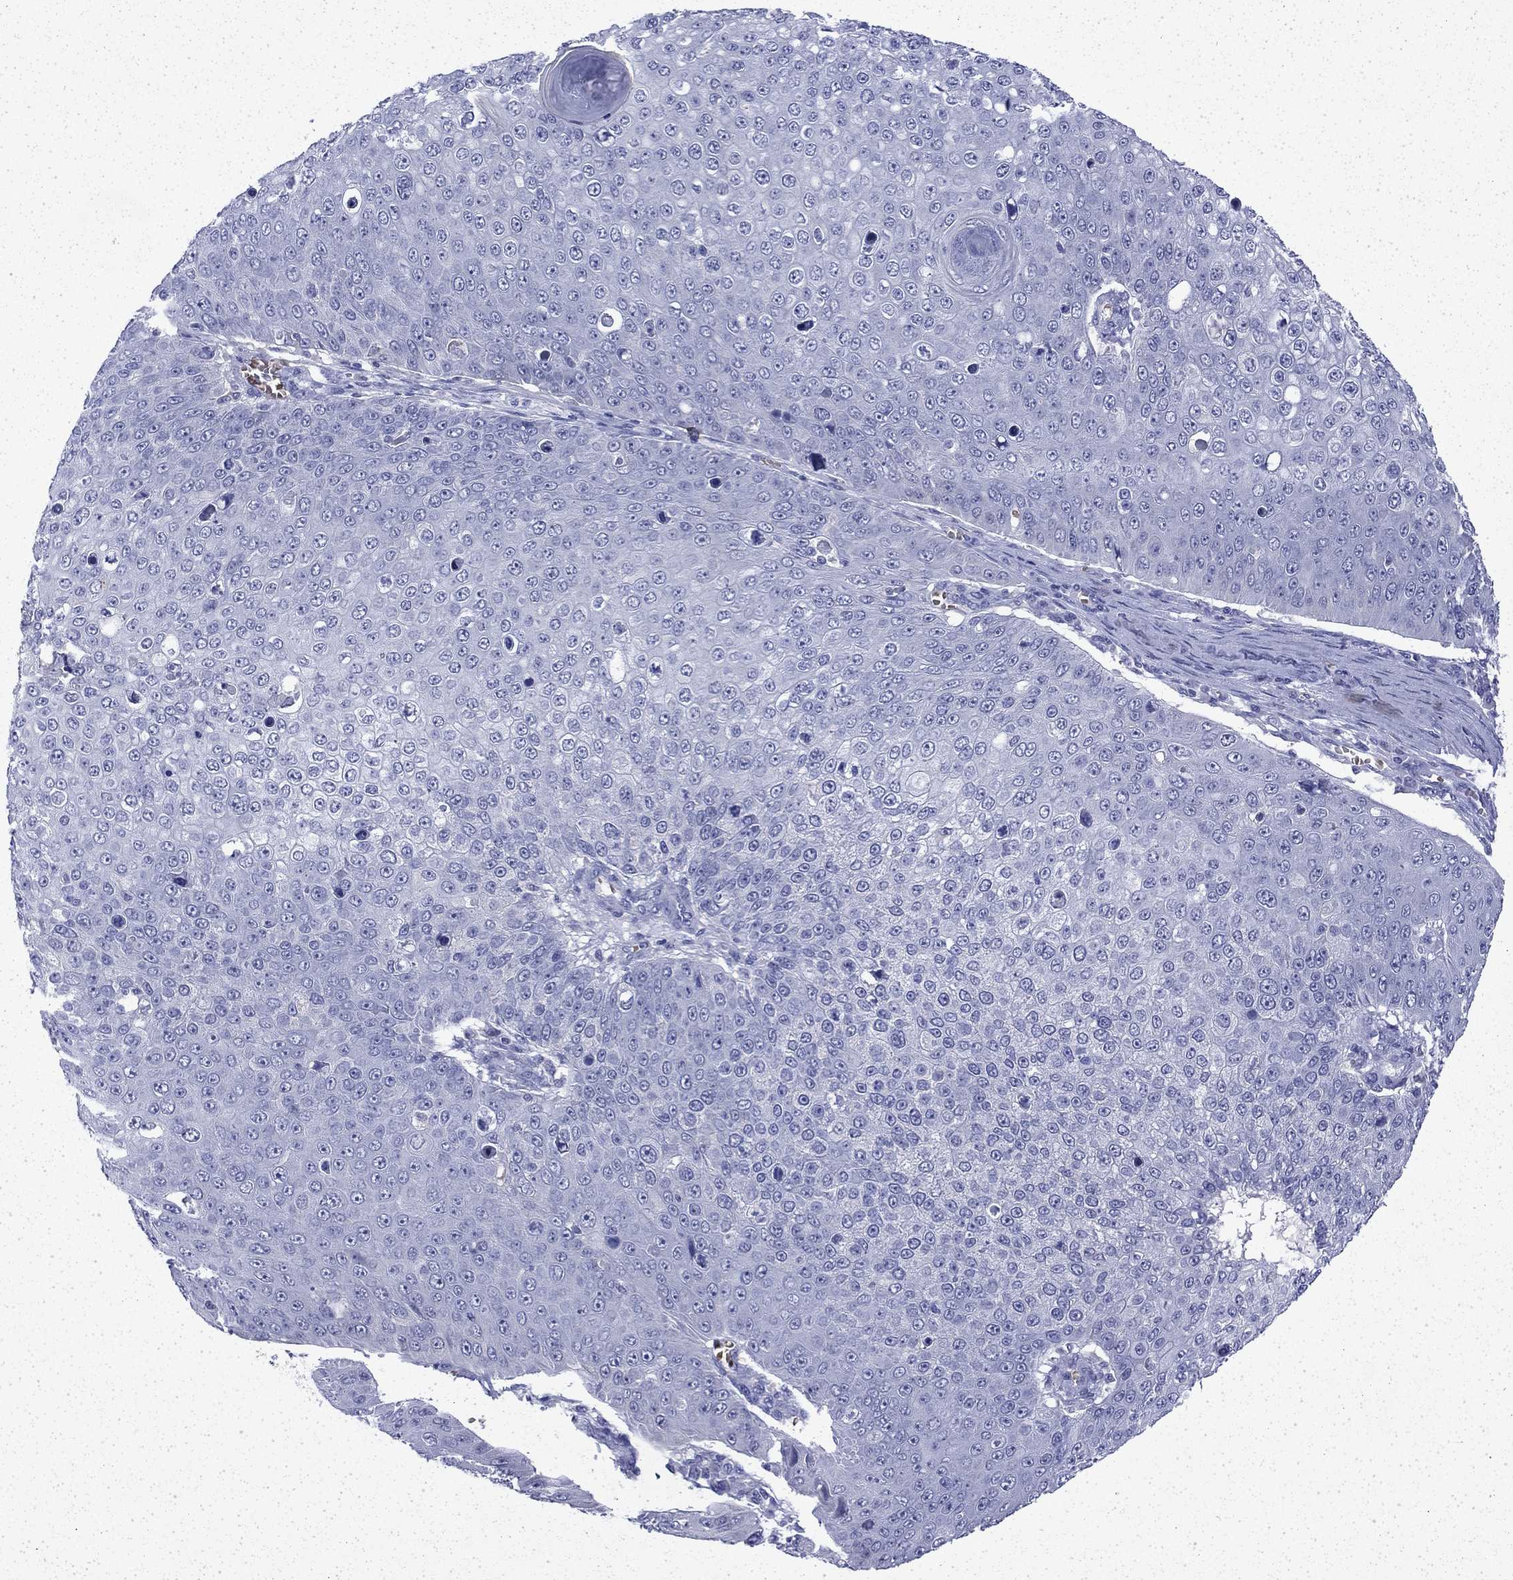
{"staining": {"intensity": "negative", "quantity": "none", "location": "none"}, "tissue": "skin cancer", "cell_type": "Tumor cells", "image_type": "cancer", "snomed": [{"axis": "morphology", "description": "Squamous cell carcinoma, NOS"}, {"axis": "topography", "description": "Skin"}], "caption": "DAB immunohistochemical staining of skin cancer displays no significant positivity in tumor cells.", "gene": "ENPP6", "patient": {"sex": "male", "age": 71}}